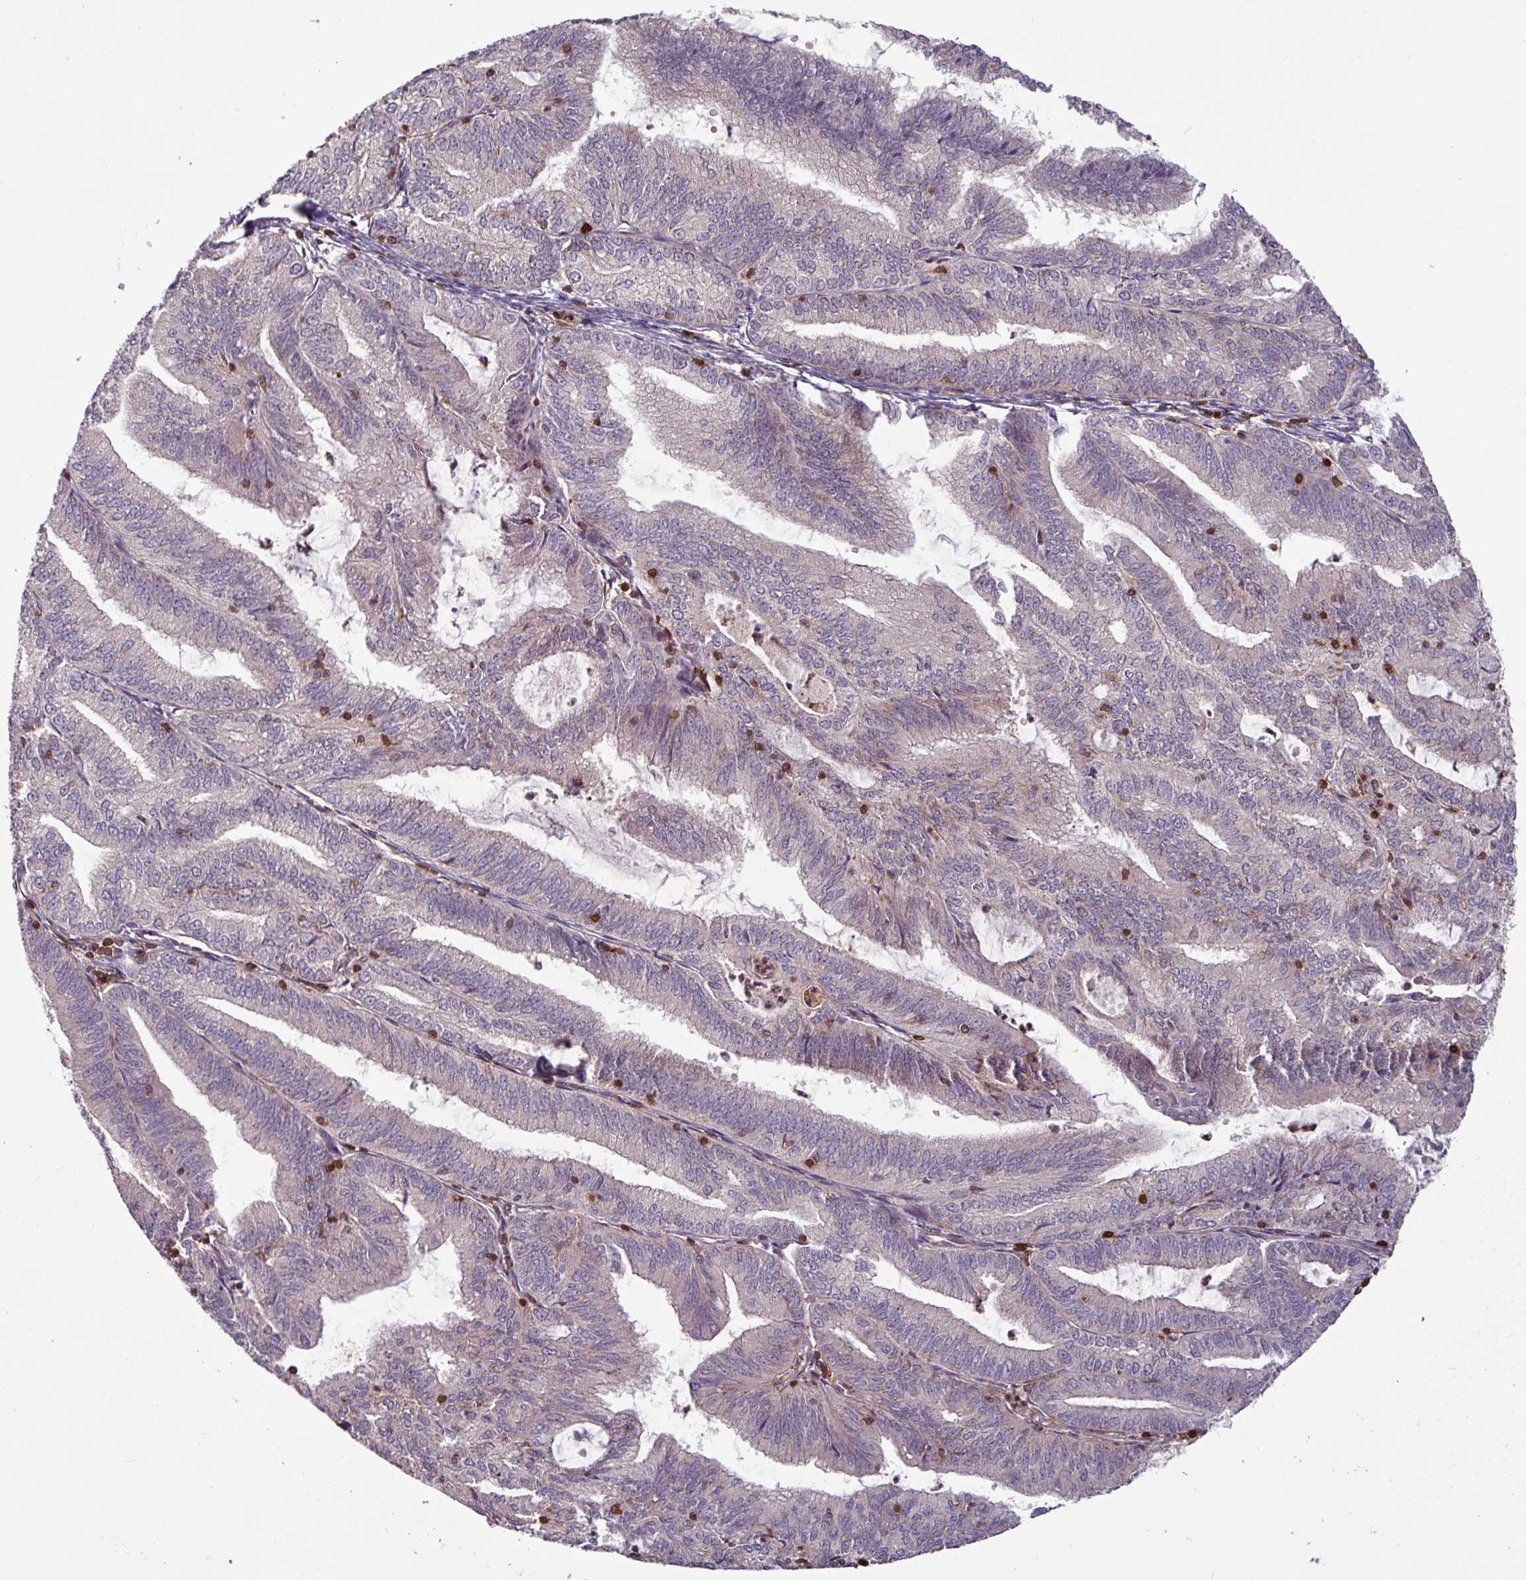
{"staining": {"intensity": "negative", "quantity": "none", "location": "none"}, "tissue": "endometrial cancer", "cell_type": "Tumor cells", "image_type": "cancer", "snomed": [{"axis": "morphology", "description": "Adenocarcinoma, NOS"}, {"axis": "topography", "description": "Endometrium"}], "caption": "A micrograph of human endometrial cancer is negative for staining in tumor cells.", "gene": "SEC61G", "patient": {"sex": "female", "age": 70}}